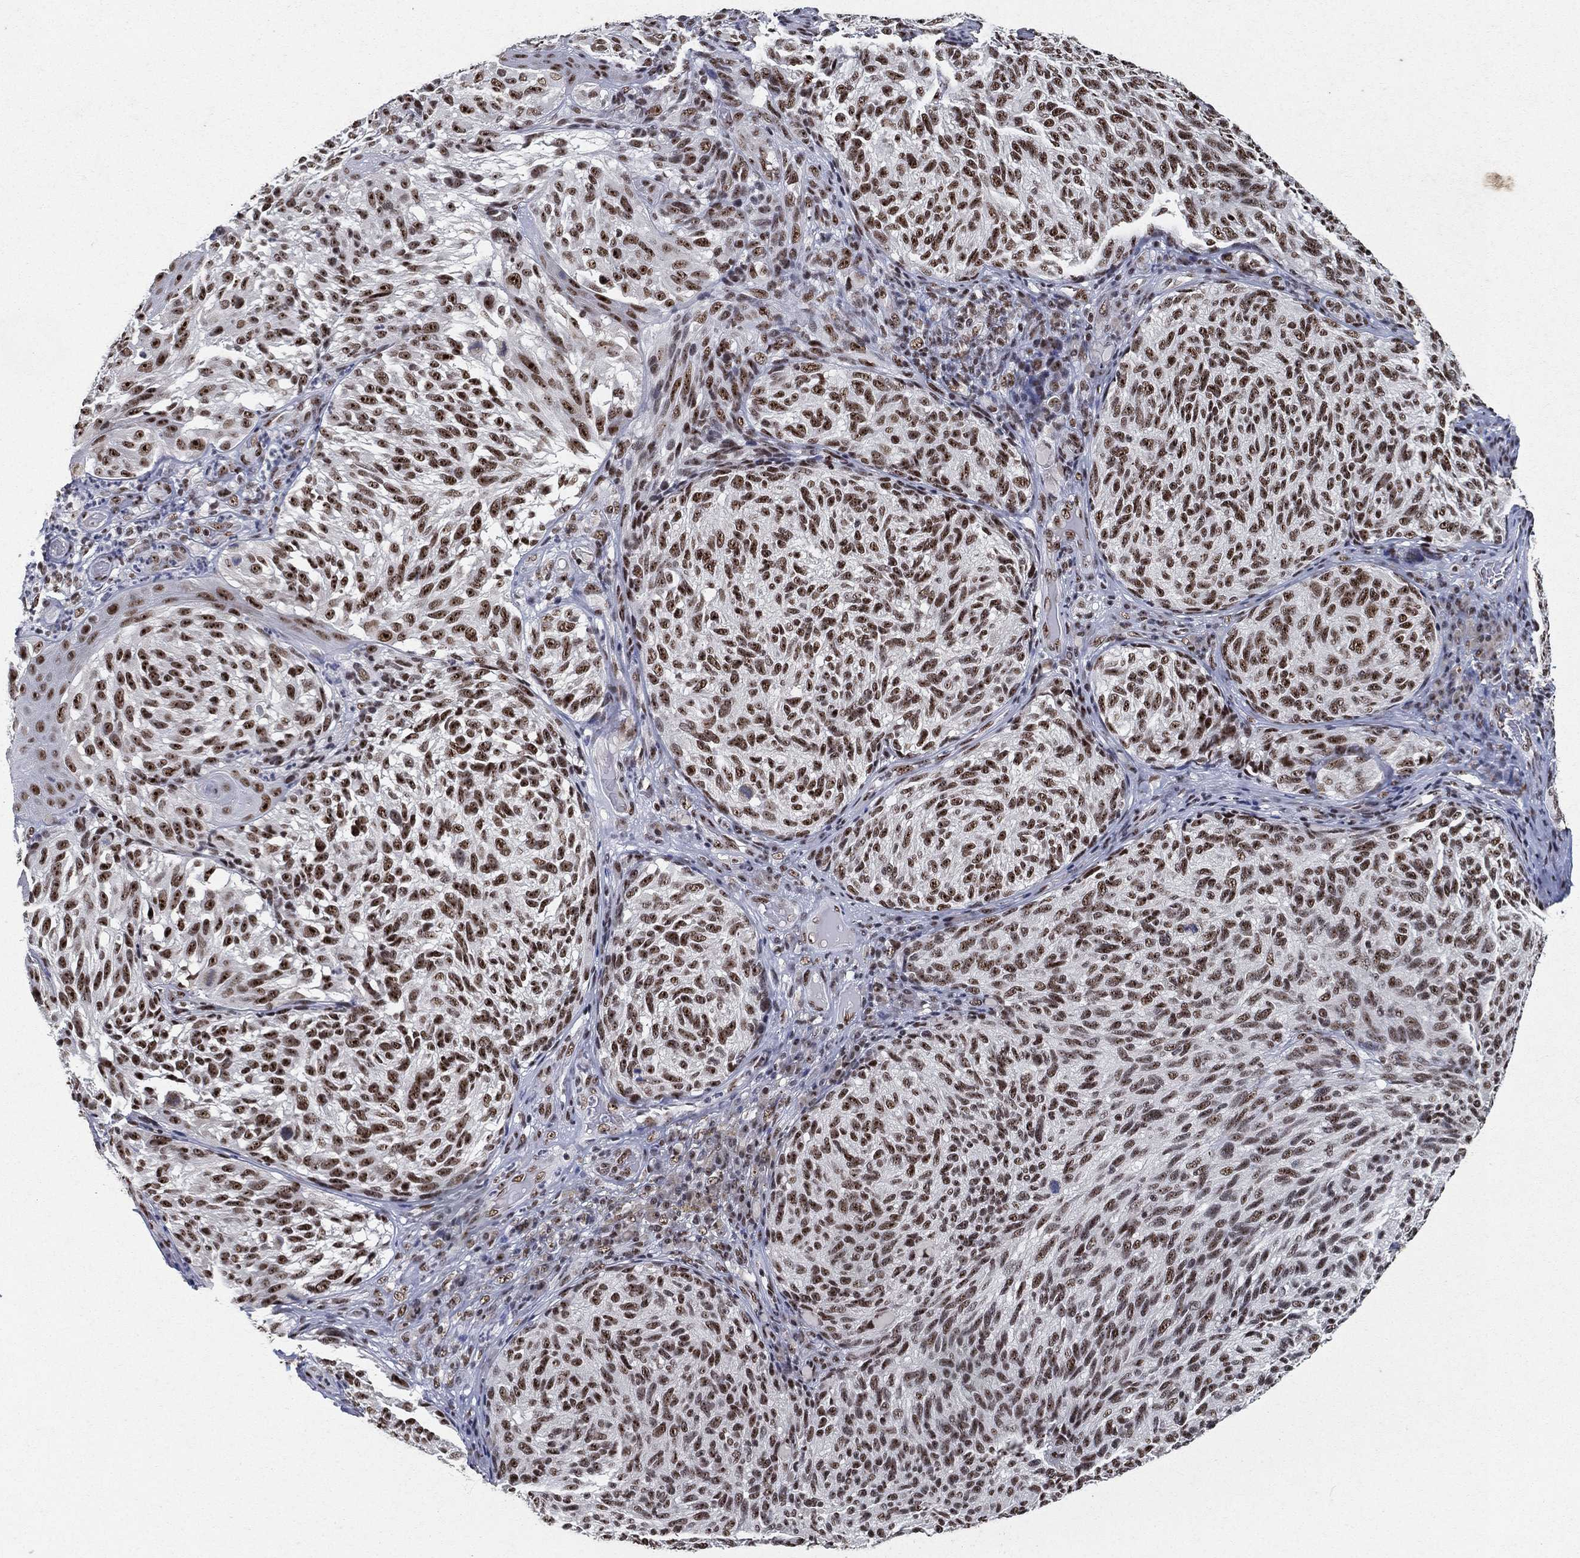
{"staining": {"intensity": "moderate", "quantity": ">75%", "location": "nuclear"}, "tissue": "melanoma", "cell_type": "Tumor cells", "image_type": "cancer", "snomed": [{"axis": "morphology", "description": "Malignant melanoma, NOS"}, {"axis": "topography", "description": "Skin"}], "caption": "IHC micrograph of human malignant melanoma stained for a protein (brown), which exhibits medium levels of moderate nuclear expression in about >75% of tumor cells.", "gene": "DDX27", "patient": {"sex": "female", "age": 73}}